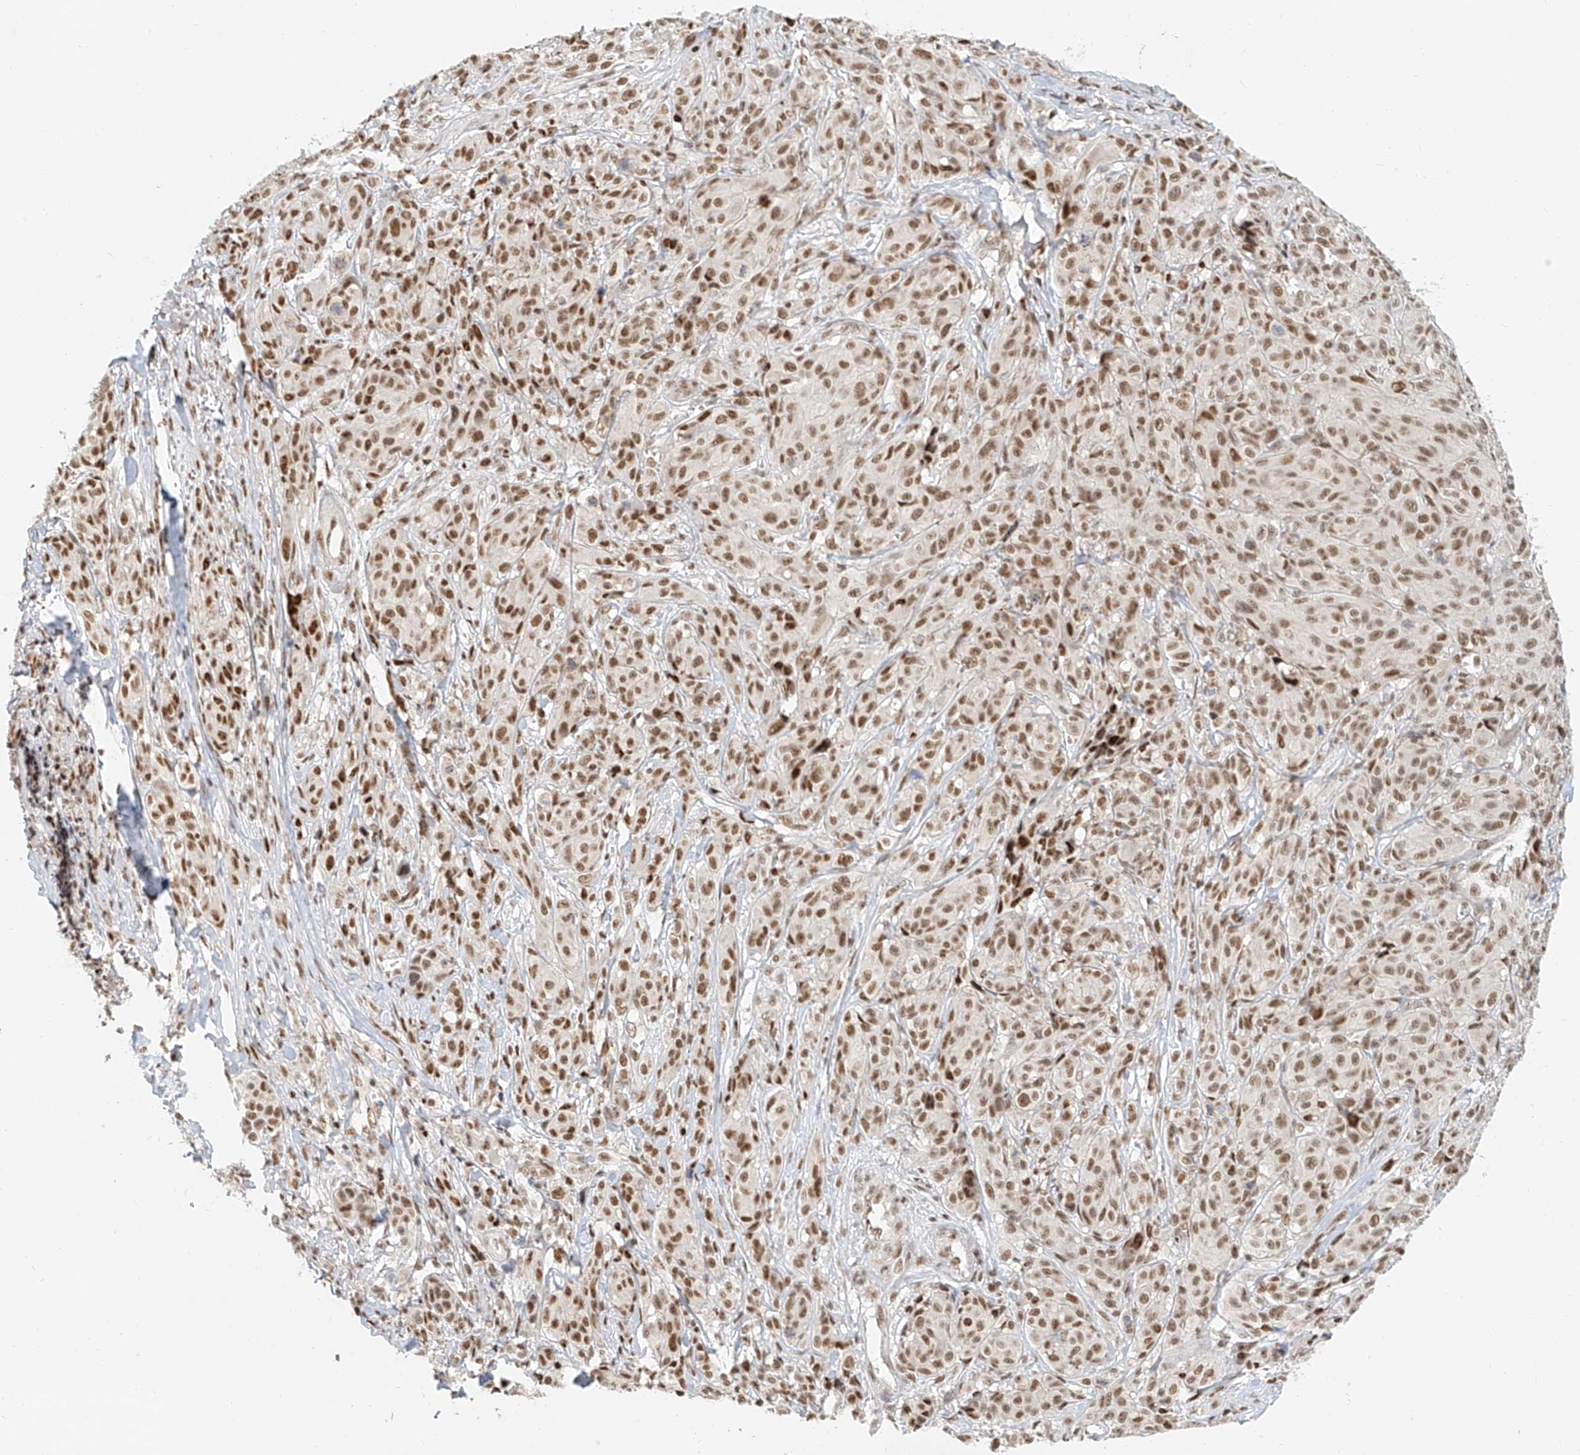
{"staining": {"intensity": "moderate", "quantity": ">75%", "location": "nuclear"}, "tissue": "melanoma", "cell_type": "Tumor cells", "image_type": "cancer", "snomed": [{"axis": "morphology", "description": "Malignant melanoma, NOS"}, {"axis": "topography", "description": "Skin"}], "caption": "This is an image of IHC staining of melanoma, which shows moderate expression in the nuclear of tumor cells.", "gene": "CXorf58", "patient": {"sex": "male", "age": 73}}